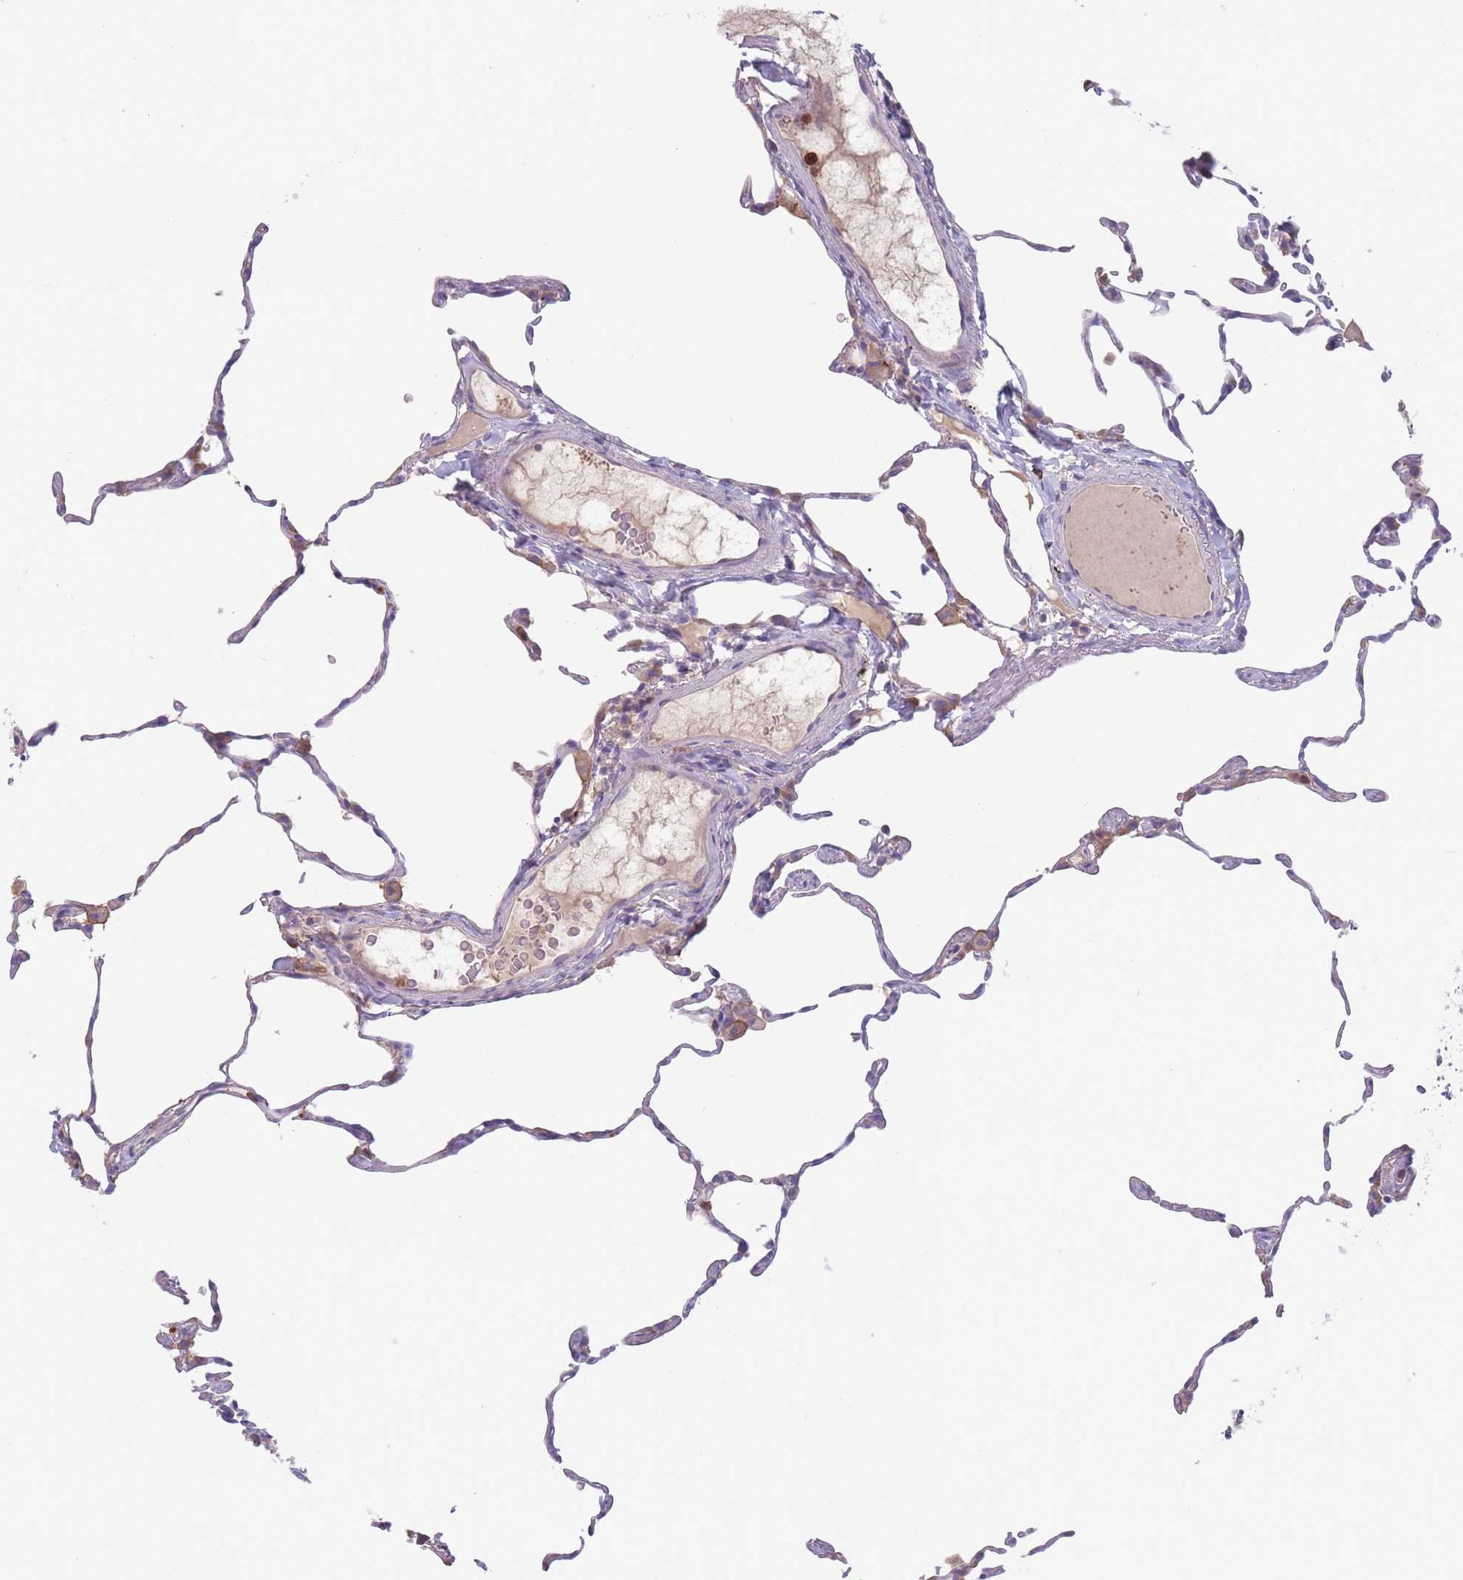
{"staining": {"intensity": "negative", "quantity": "none", "location": "none"}, "tissue": "lung", "cell_type": "Alveolar cells", "image_type": "normal", "snomed": [{"axis": "morphology", "description": "Normal tissue, NOS"}, {"axis": "topography", "description": "Lung"}], "caption": "IHC photomicrograph of unremarkable lung: lung stained with DAB (3,3'-diaminobenzidine) demonstrates no significant protein expression in alveolar cells.", "gene": "ST3GAL4", "patient": {"sex": "female", "age": 57}}